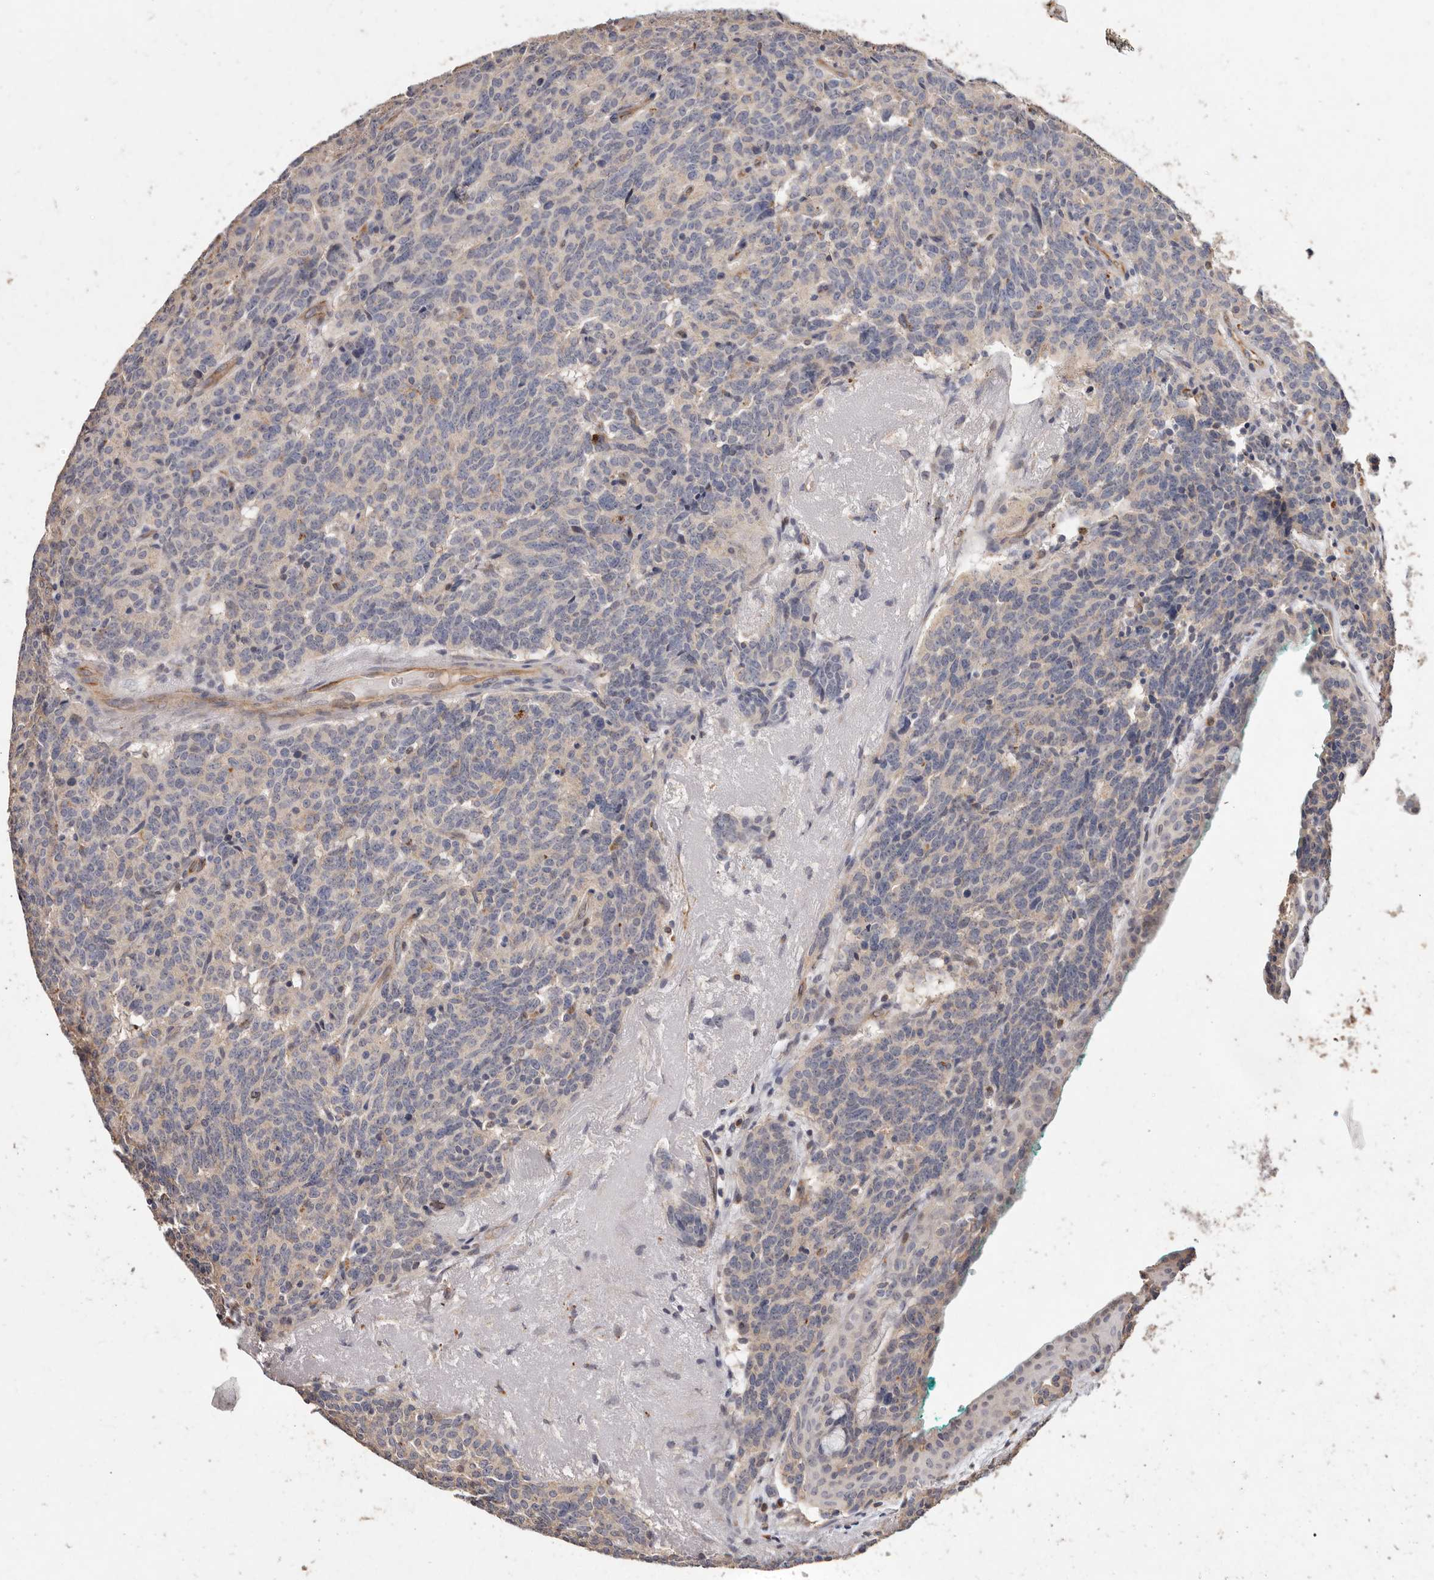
{"staining": {"intensity": "negative", "quantity": "none", "location": "none"}, "tissue": "carcinoid", "cell_type": "Tumor cells", "image_type": "cancer", "snomed": [{"axis": "morphology", "description": "Carcinoid, malignant, NOS"}, {"axis": "topography", "description": "Lung"}], "caption": "There is no significant positivity in tumor cells of carcinoid (malignant). Nuclei are stained in blue.", "gene": "THBS3", "patient": {"sex": "female", "age": 46}}